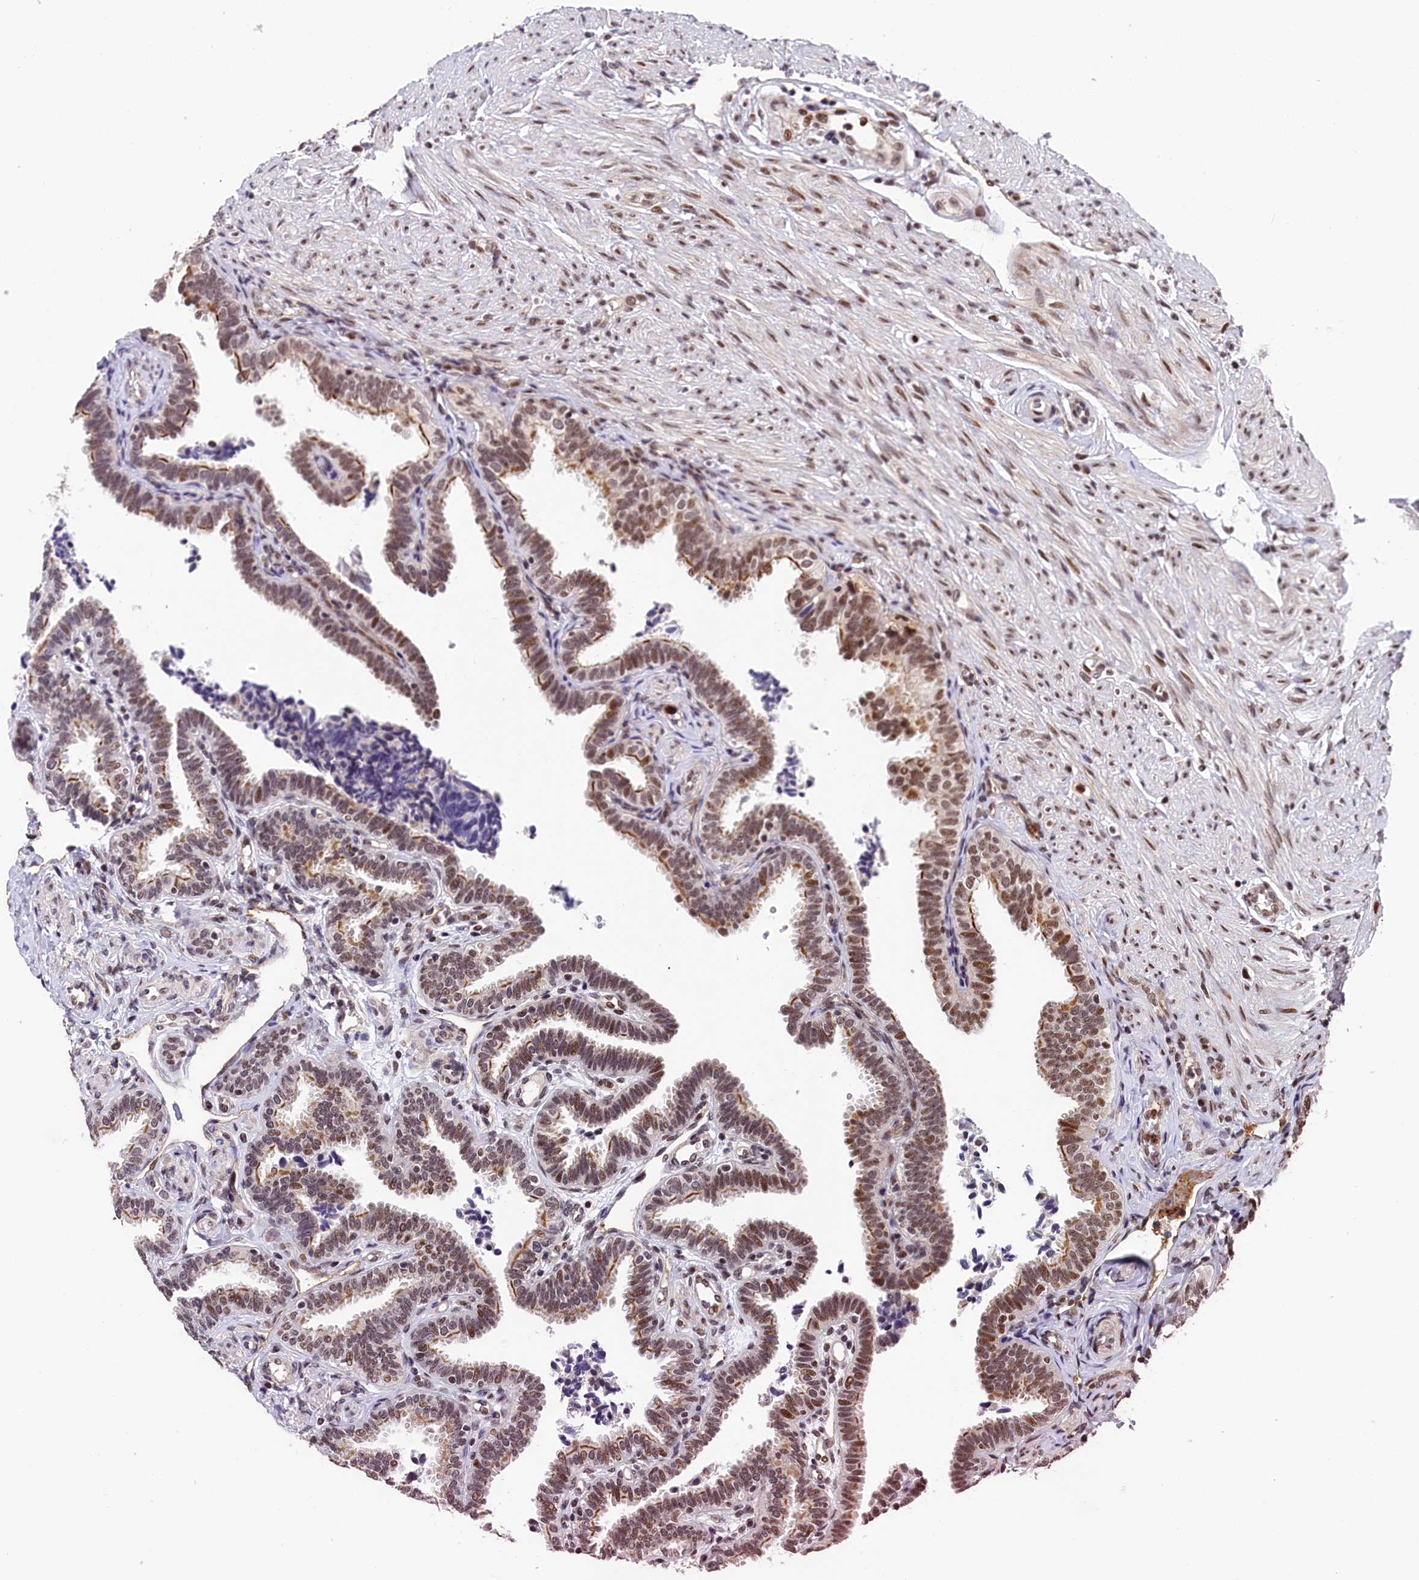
{"staining": {"intensity": "moderate", "quantity": "25%-75%", "location": "cytoplasmic/membranous,nuclear"}, "tissue": "fallopian tube", "cell_type": "Glandular cells", "image_type": "normal", "snomed": [{"axis": "morphology", "description": "Normal tissue, NOS"}, {"axis": "topography", "description": "Fallopian tube"}], "caption": "Fallopian tube stained with immunohistochemistry (IHC) exhibits moderate cytoplasmic/membranous,nuclear positivity in about 25%-75% of glandular cells.", "gene": "ADIG", "patient": {"sex": "female", "age": 39}}